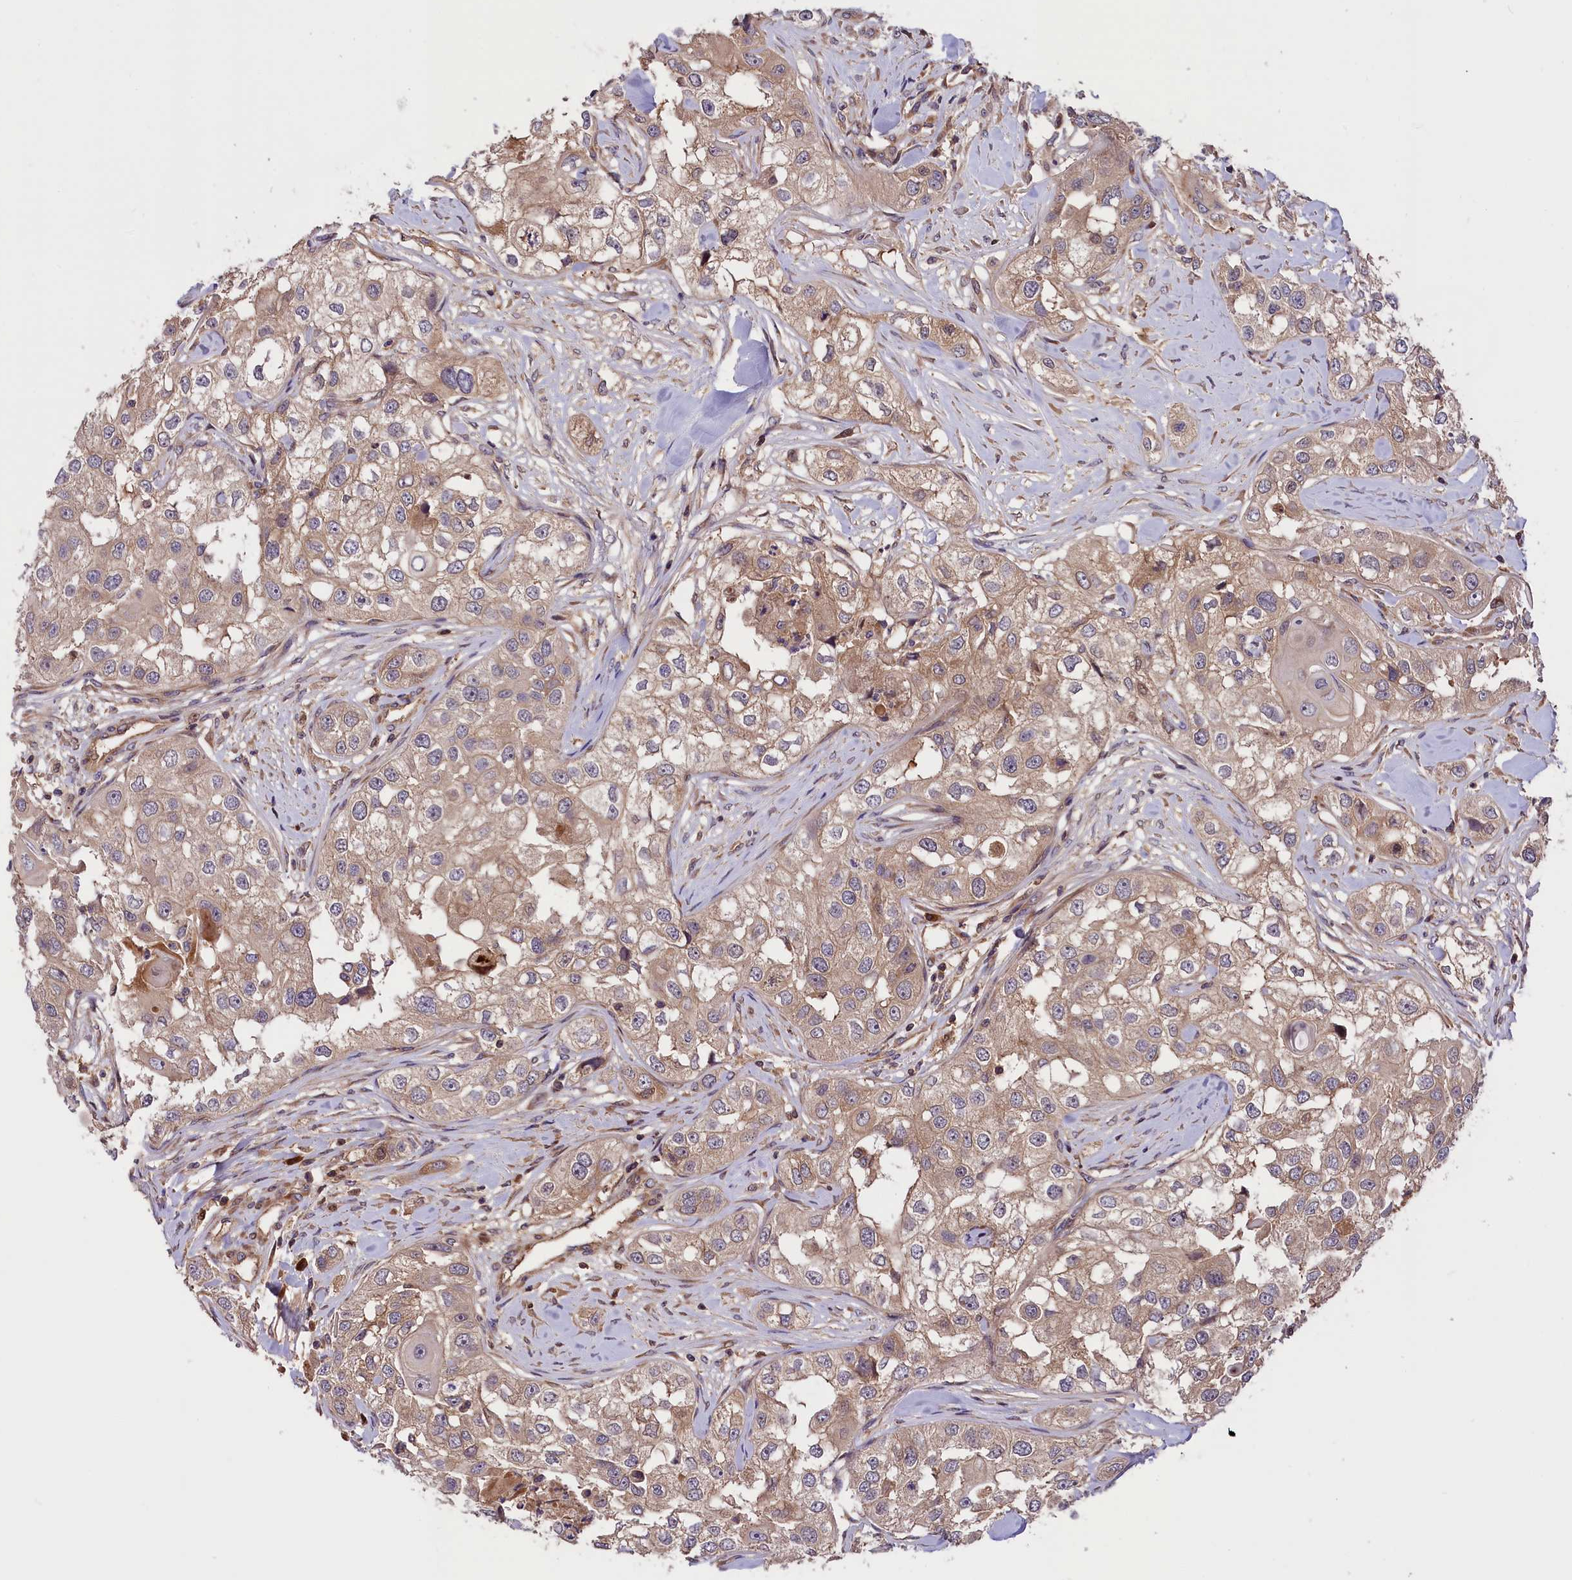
{"staining": {"intensity": "weak", "quantity": "25%-75%", "location": "cytoplasmic/membranous"}, "tissue": "head and neck cancer", "cell_type": "Tumor cells", "image_type": "cancer", "snomed": [{"axis": "morphology", "description": "Normal tissue, NOS"}, {"axis": "morphology", "description": "Squamous cell carcinoma, NOS"}, {"axis": "topography", "description": "Skeletal muscle"}, {"axis": "topography", "description": "Head-Neck"}], "caption": "Protein staining of head and neck cancer (squamous cell carcinoma) tissue shows weak cytoplasmic/membranous expression in approximately 25%-75% of tumor cells.", "gene": "SETD6", "patient": {"sex": "male", "age": 51}}